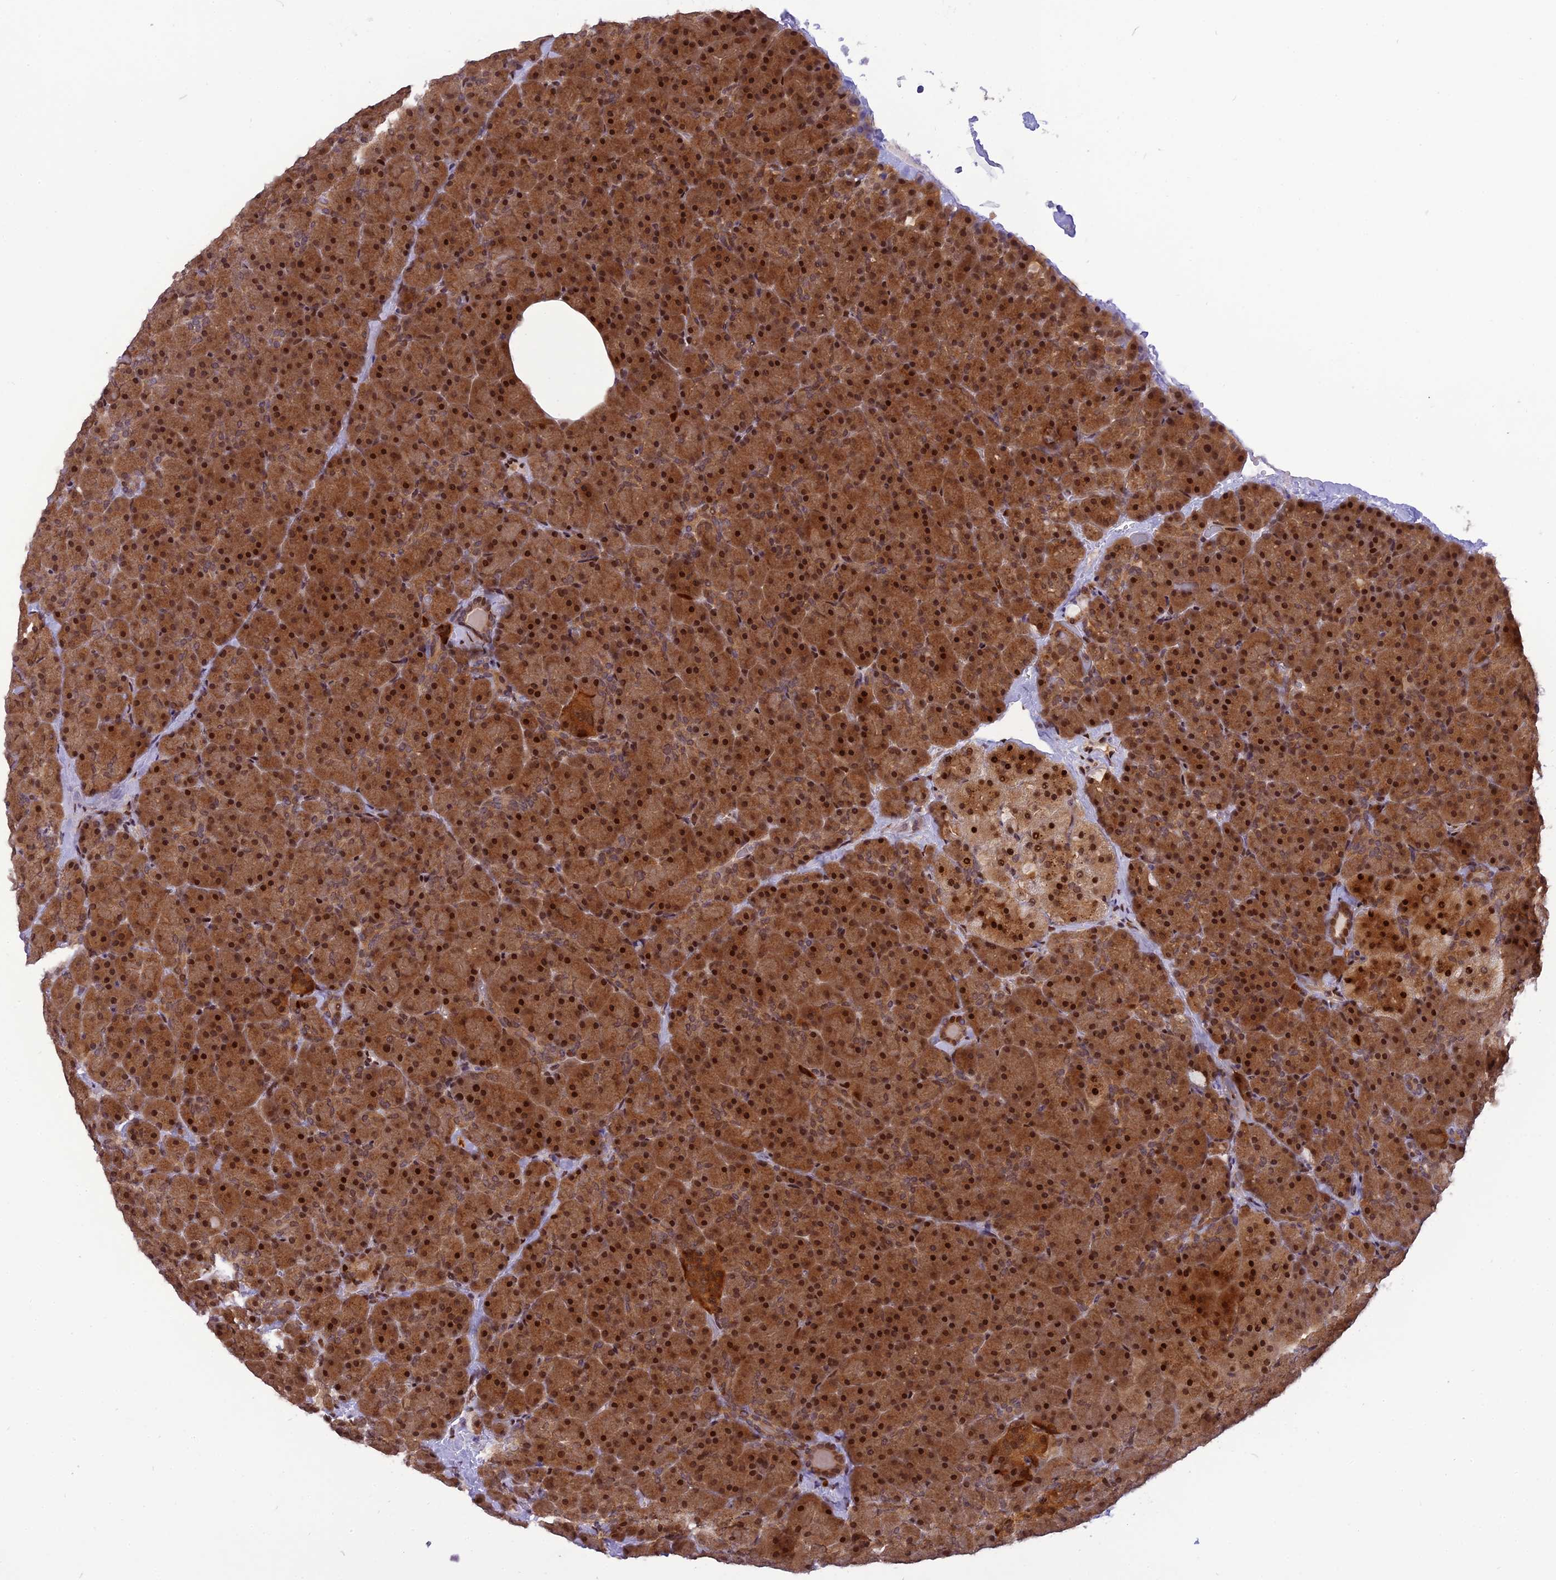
{"staining": {"intensity": "strong", "quantity": ">75%", "location": "cytoplasmic/membranous,nuclear"}, "tissue": "pancreas", "cell_type": "Exocrine glandular cells", "image_type": "normal", "snomed": [{"axis": "morphology", "description": "Normal tissue, NOS"}, {"axis": "topography", "description": "Pancreas"}], "caption": "IHC histopathology image of normal pancreas: pancreas stained using immunohistochemistry reveals high levels of strong protein expression localized specifically in the cytoplasmic/membranous,nuclear of exocrine glandular cells, appearing as a cytoplasmic/membranous,nuclear brown color.", "gene": "RABGGTA", "patient": {"sex": "male", "age": 36}}